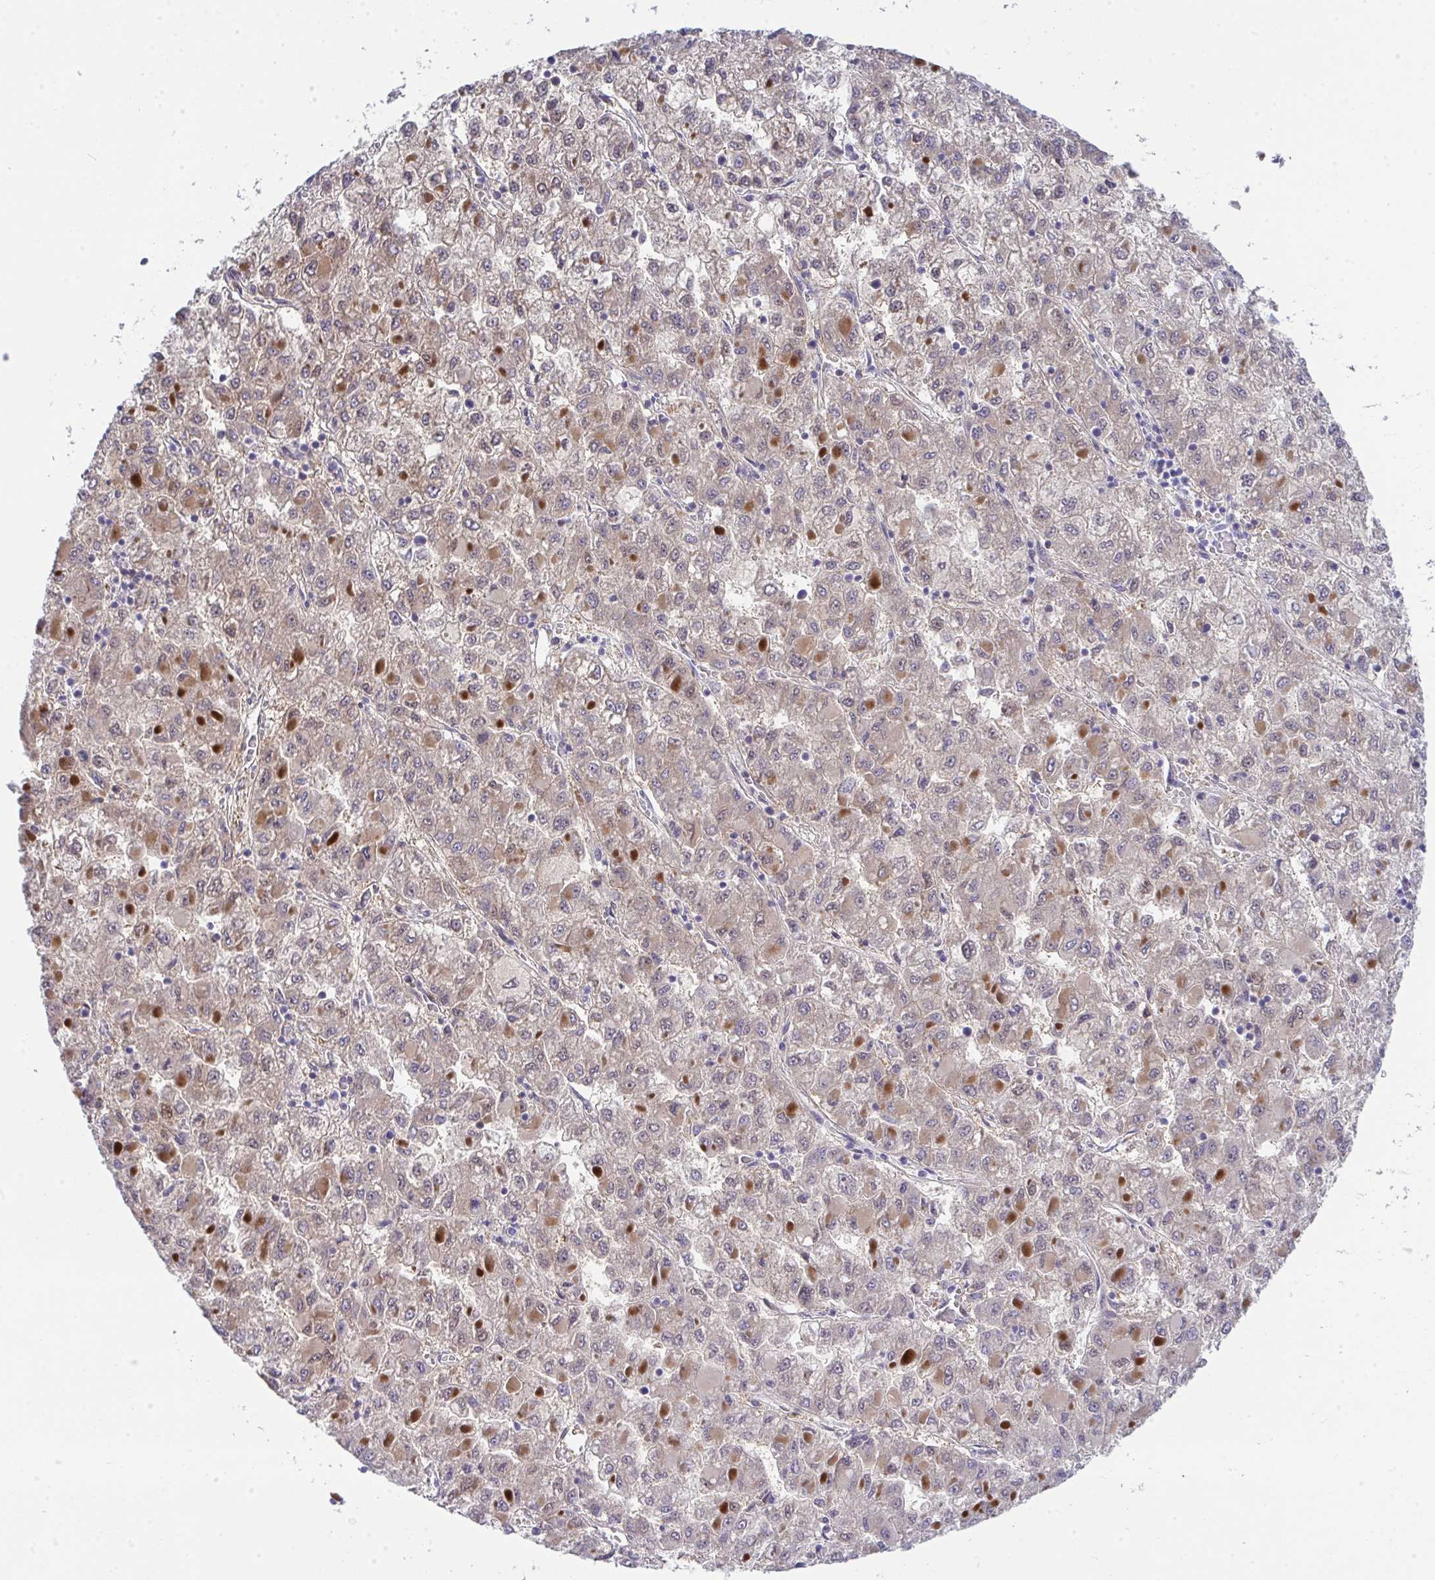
{"staining": {"intensity": "weak", "quantity": ">75%", "location": "cytoplasmic/membranous"}, "tissue": "liver cancer", "cell_type": "Tumor cells", "image_type": "cancer", "snomed": [{"axis": "morphology", "description": "Carcinoma, Hepatocellular, NOS"}, {"axis": "topography", "description": "Liver"}], "caption": "The histopathology image exhibits a brown stain indicating the presence of a protein in the cytoplasmic/membranous of tumor cells in liver hepatocellular carcinoma.", "gene": "GALNT16", "patient": {"sex": "male", "age": 40}}